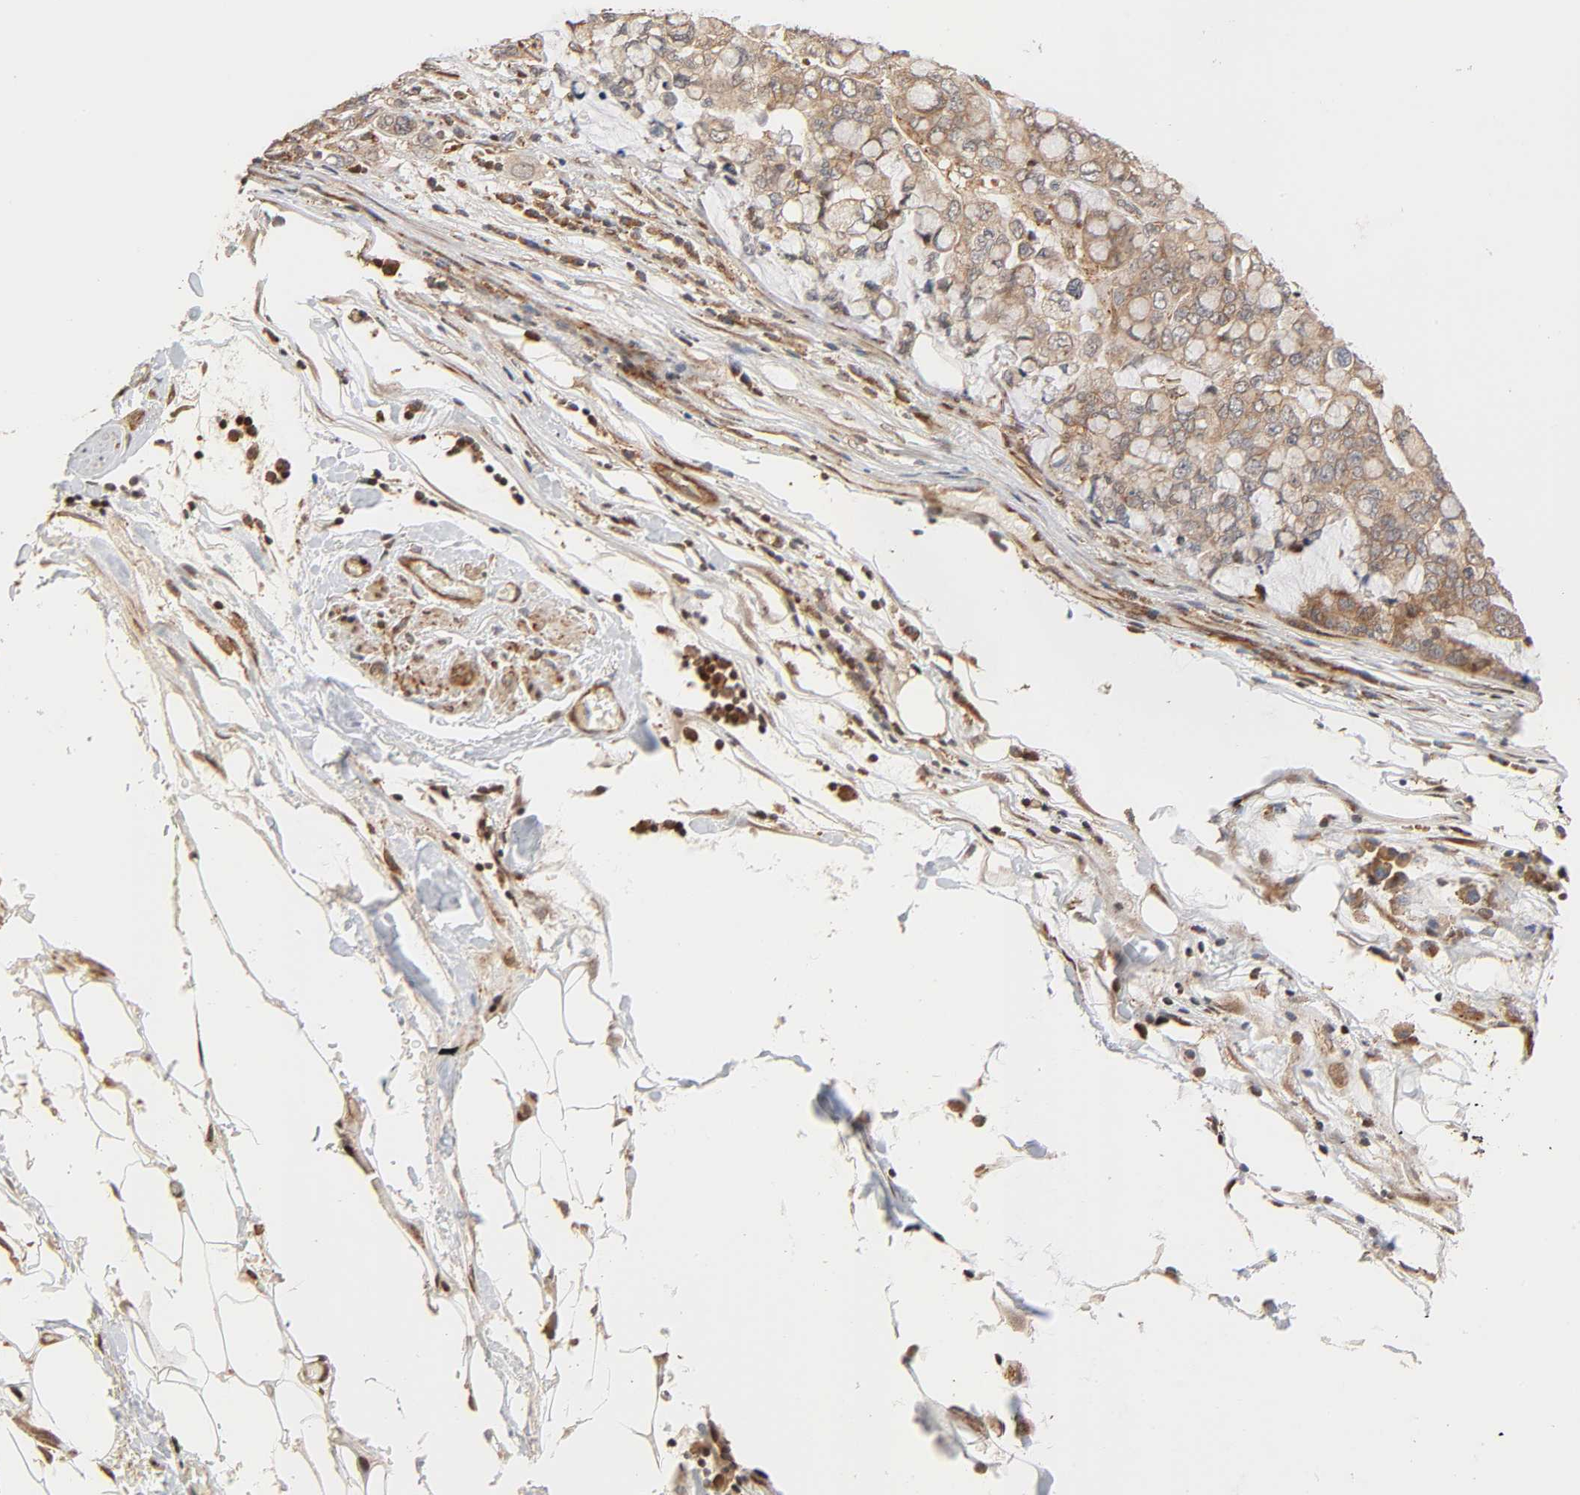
{"staining": {"intensity": "moderate", "quantity": ">75%", "location": "cytoplasmic/membranous"}, "tissue": "stomach cancer", "cell_type": "Tumor cells", "image_type": "cancer", "snomed": [{"axis": "morphology", "description": "Adenocarcinoma, NOS"}, {"axis": "topography", "description": "Stomach, lower"}], "caption": "Human stomach cancer (adenocarcinoma) stained with a brown dye shows moderate cytoplasmic/membranous positive staining in approximately >75% of tumor cells.", "gene": "NEMF", "patient": {"sex": "male", "age": 84}}